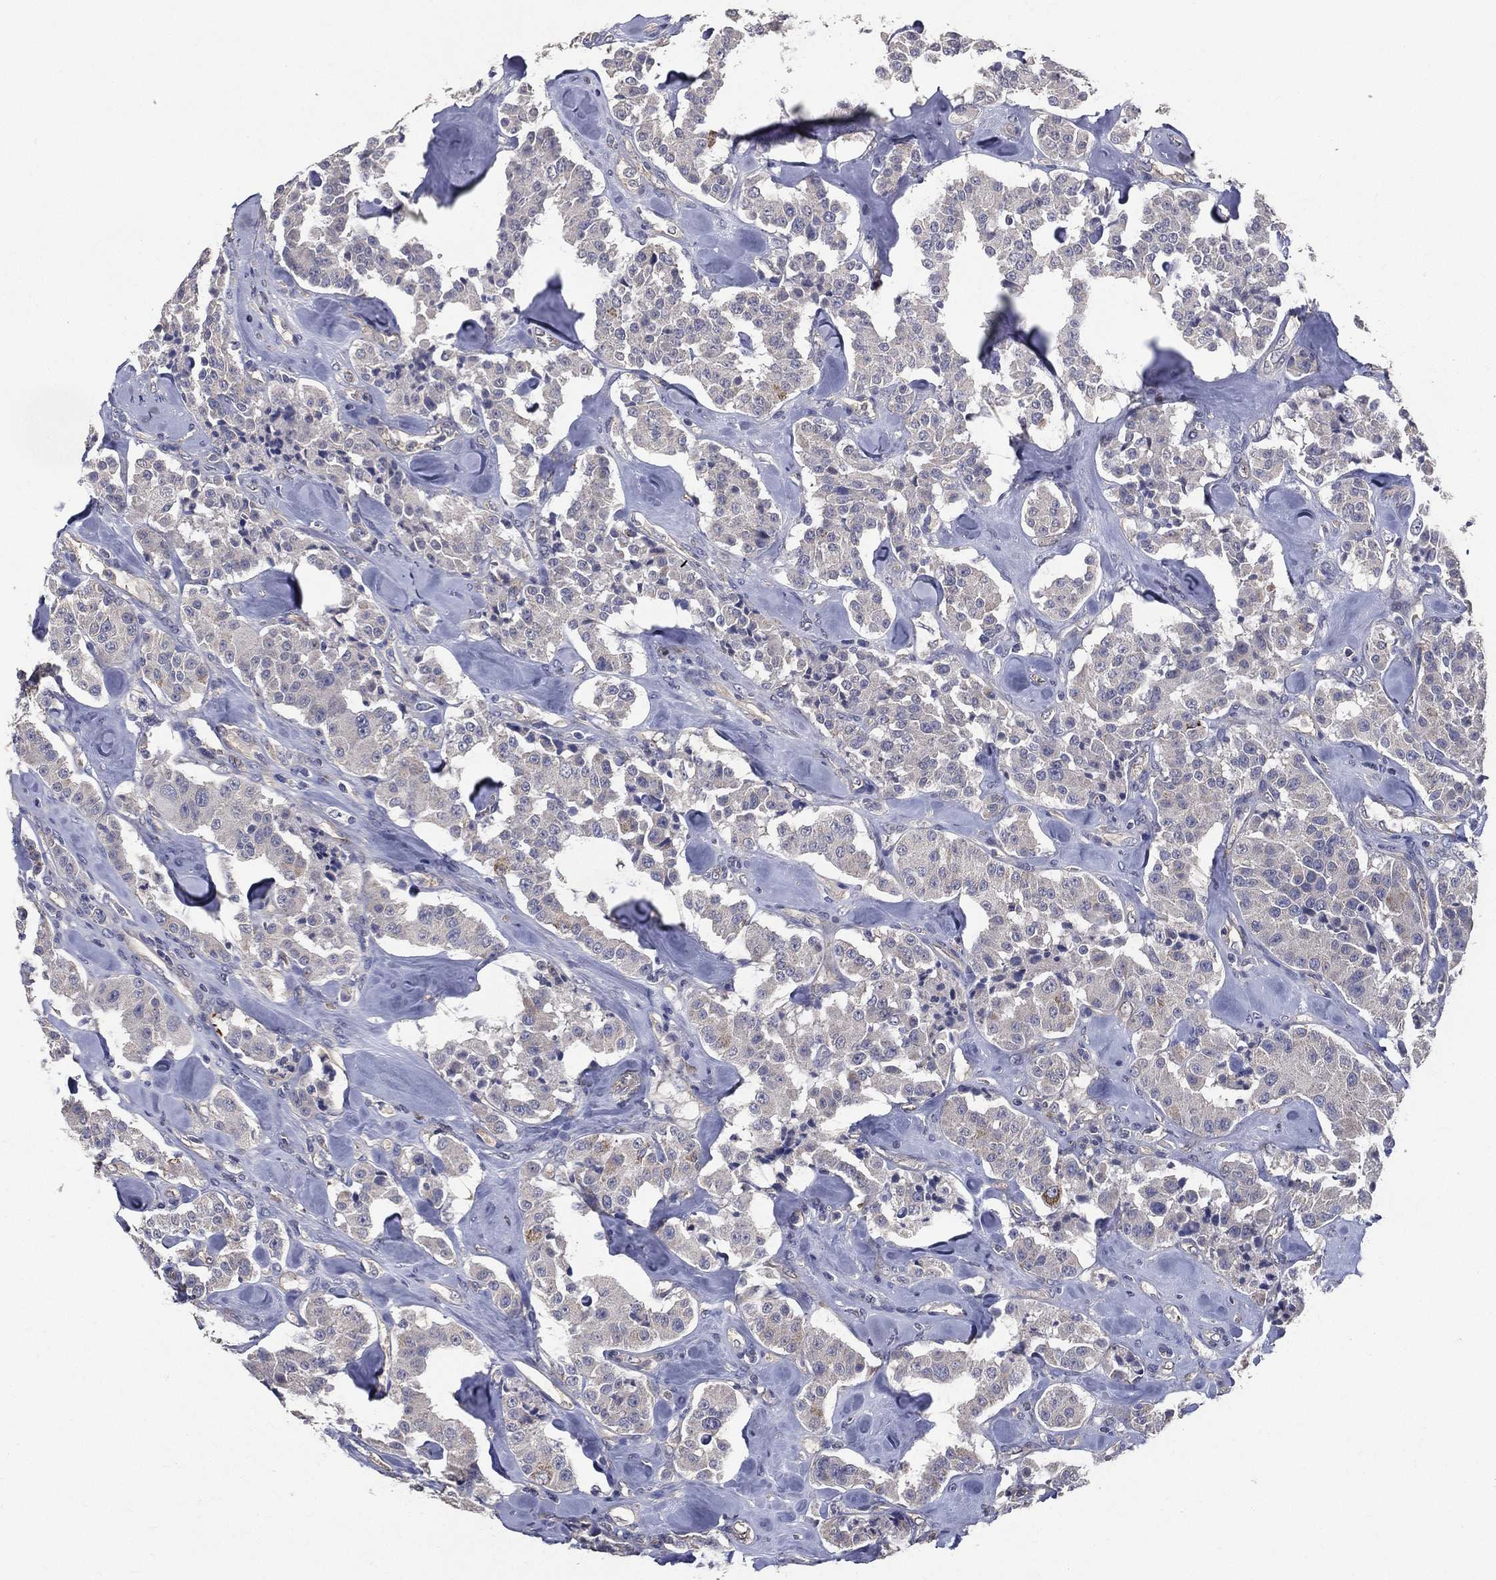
{"staining": {"intensity": "negative", "quantity": "none", "location": "none"}, "tissue": "carcinoid", "cell_type": "Tumor cells", "image_type": "cancer", "snomed": [{"axis": "morphology", "description": "Carcinoid, malignant, NOS"}, {"axis": "topography", "description": "Pancreas"}], "caption": "An image of human carcinoid is negative for staining in tumor cells.", "gene": "SERPINB2", "patient": {"sex": "male", "age": 41}}